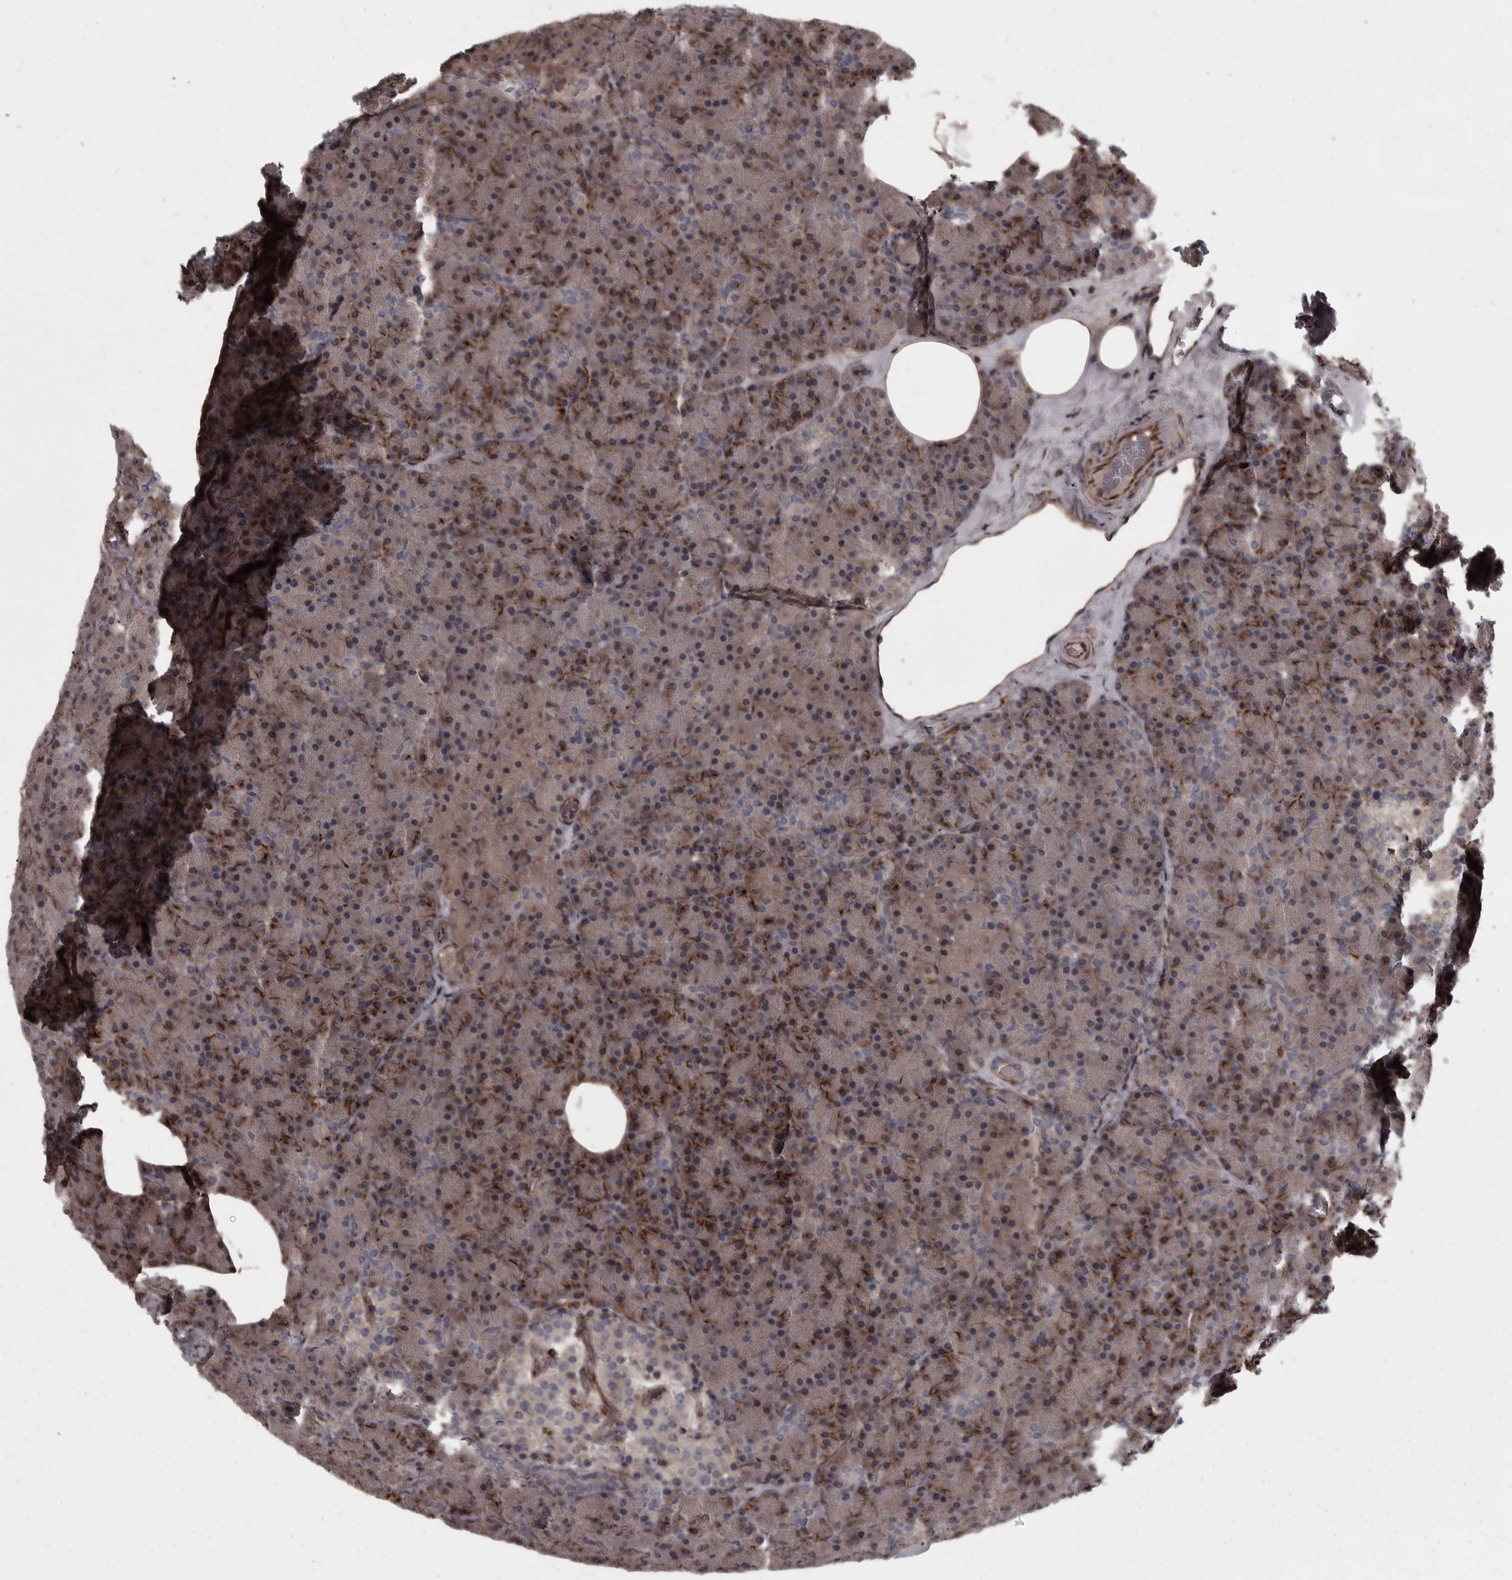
{"staining": {"intensity": "moderate", "quantity": "25%-75%", "location": "cytoplasmic/membranous"}, "tissue": "pancreas", "cell_type": "Exocrine glandular cells", "image_type": "normal", "snomed": [{"axis": "morphology", "description": "Normal tissue, NOS"}, {"axis": "morphology", "description": "Carcinoid, malignant, NOS"}, {"axis": "topography", "description": "Pancreas"}], "caption": "Immunohistochemical staining of unremarkable pancreas shows 25%-75% levels of moderate cytoplasmic/membranous protein positivity in approximately 25%-75% of exocrine glandular cells.", "gene": "FAAP100", "patient": {"sex": "female", "age": 35}}